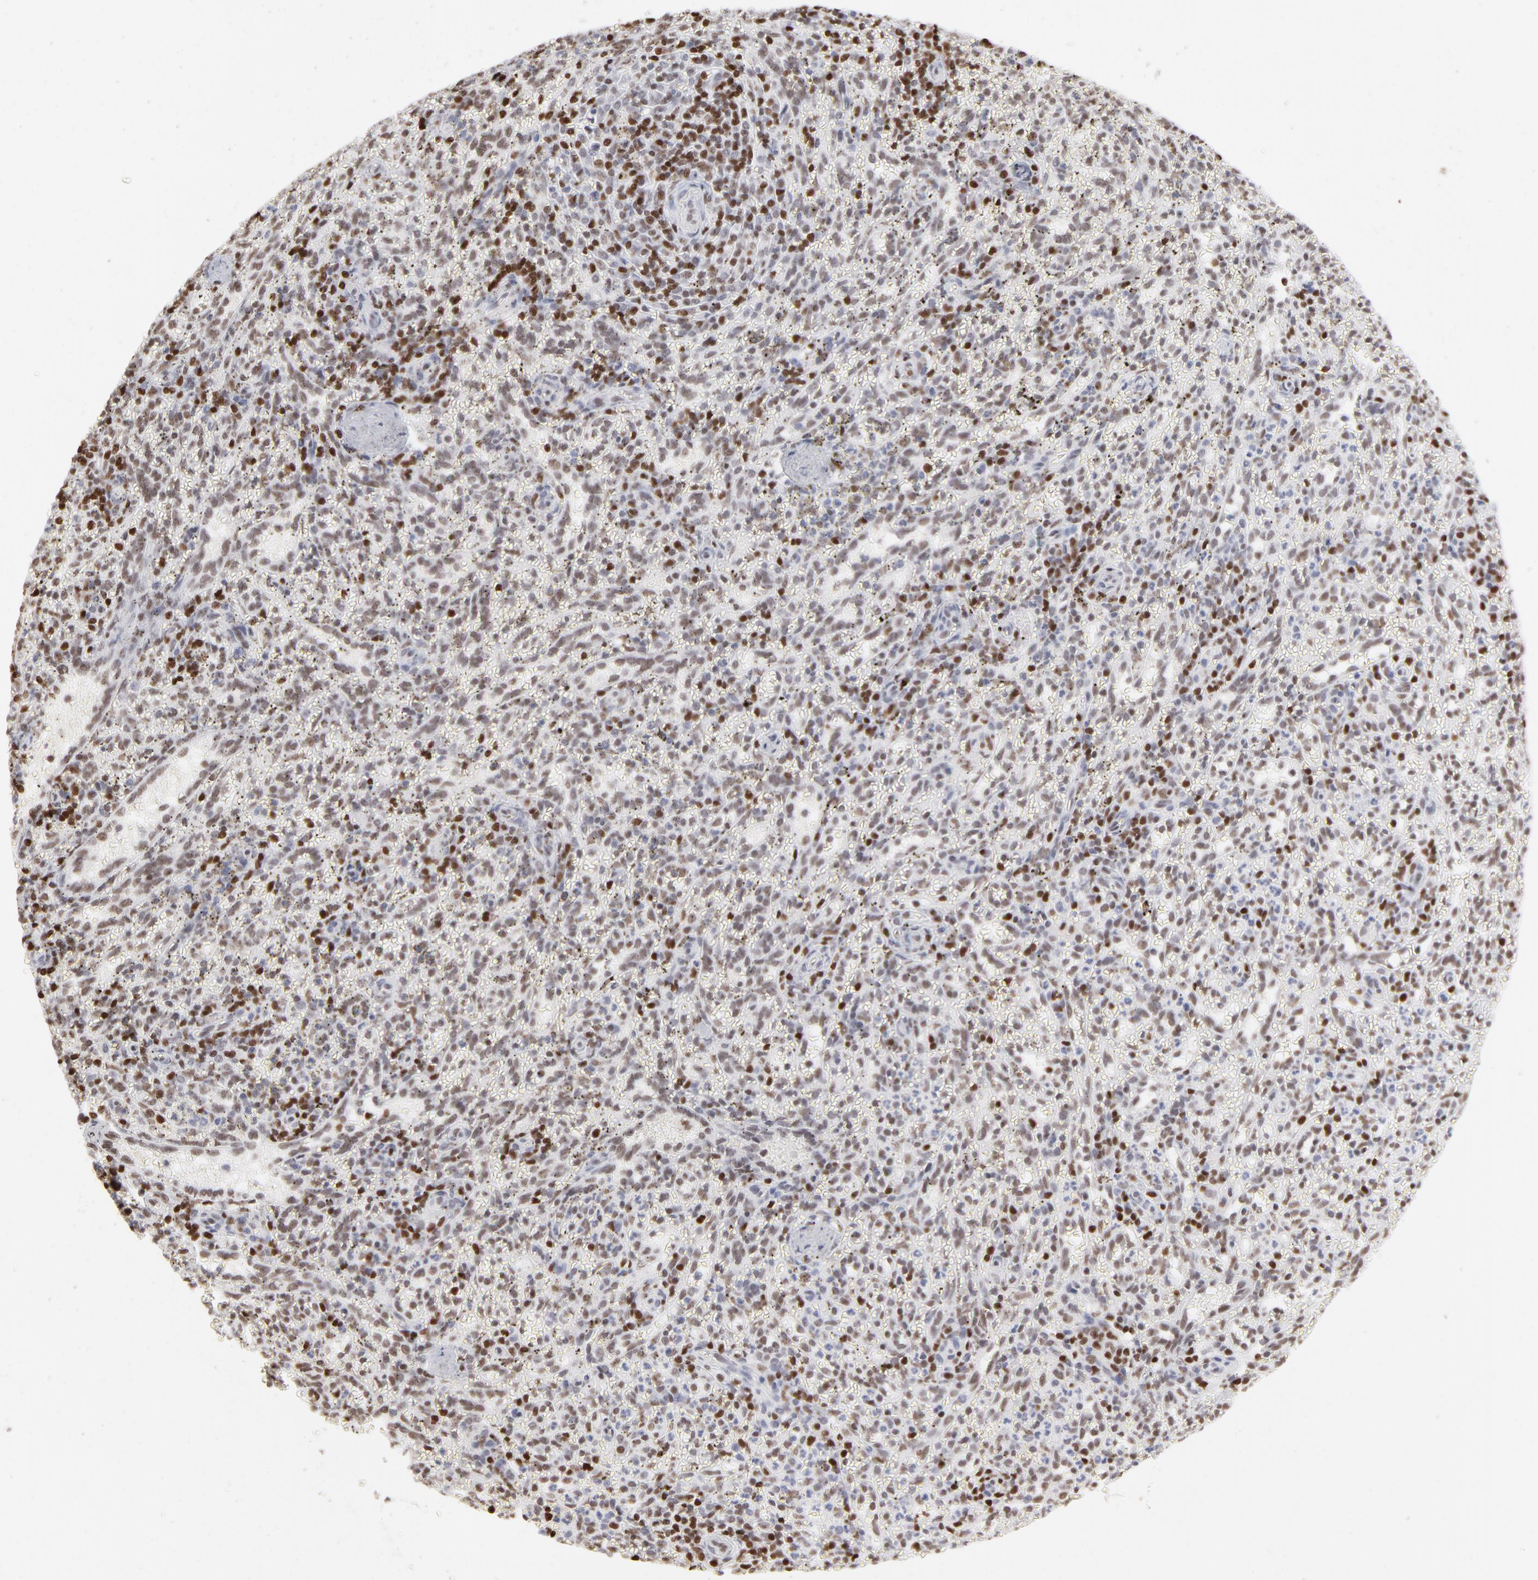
{"staining": {"intensity": "moderate", "quantity": "<25%", "location": "nuclear"}, "tissue": "spleen", "cell_type": "Cells in red pulp", "image_type": "normal", "snomed": [{"axis": "morphology", "description": "Normal tissue, NOS"}, {"axis": "topography", "description": "Spleen"}], "caption": "A brown stain highlights moderate nuclear expression of a protein in cells in red pulp of benign human spleen.", "gene": "PARP1", "patient": {"sex": "female", "age": 10}}